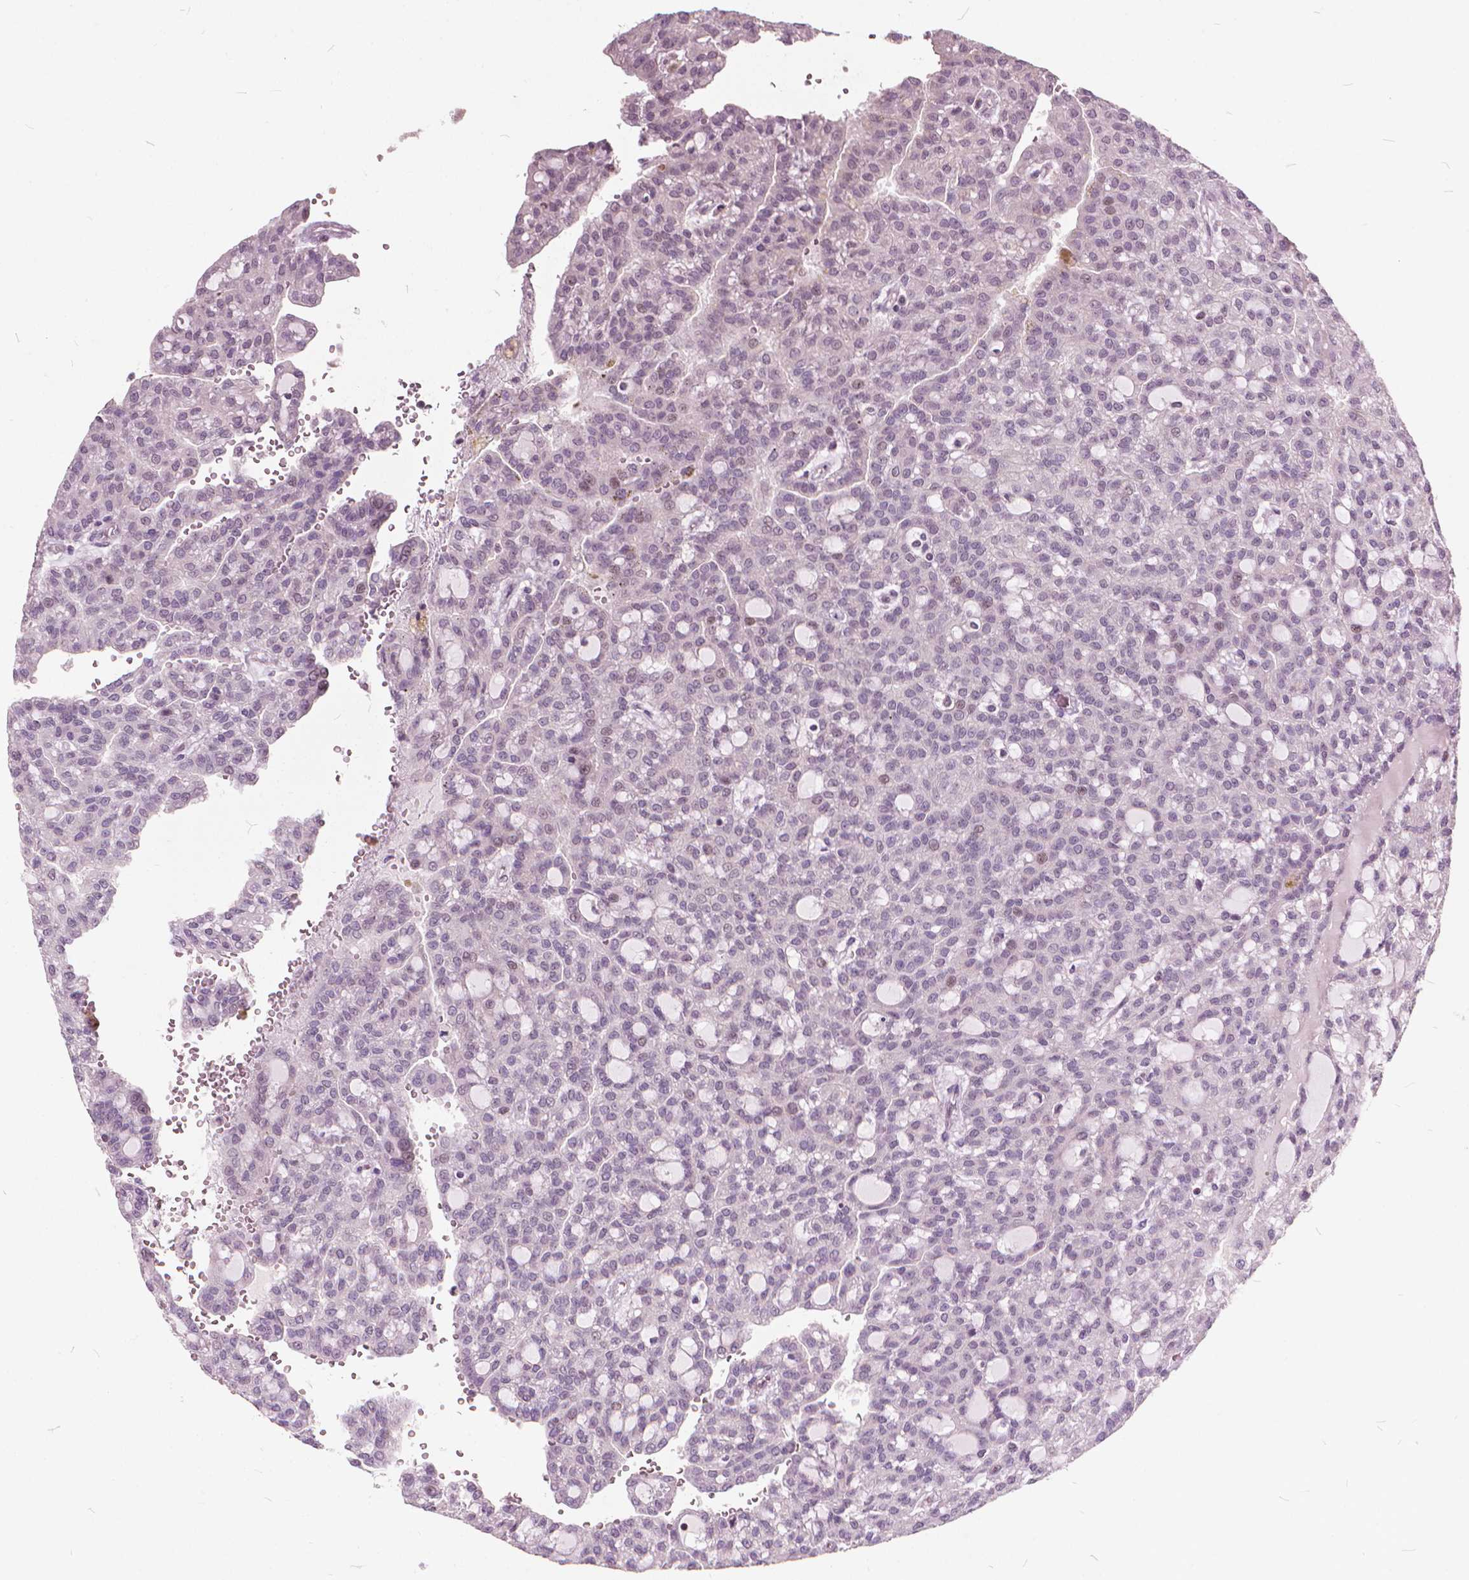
{"staining": {"intensity": "negative", "quantity": "none", "location": "none"}, "tissue": "renal cancer", "cell_type": "Tumor cells", "image_type": "cancer", "snomed": [{"axis": "morphology", "description": "Adenocarcinoma, NOS"}, {"axis": "topography", "description": "Kidney"}], "caption": "Immunohistochemistry (IHC) of human renal cancer (adenocarcinoma) demonstrates no expression in tumor cells. (Brightfield microscopy of DAB (3,3'-diaminobenzidine) IHC at high magnification).", "gene": "STAT5B", "patient": {"sex": "male", "age": 63}}